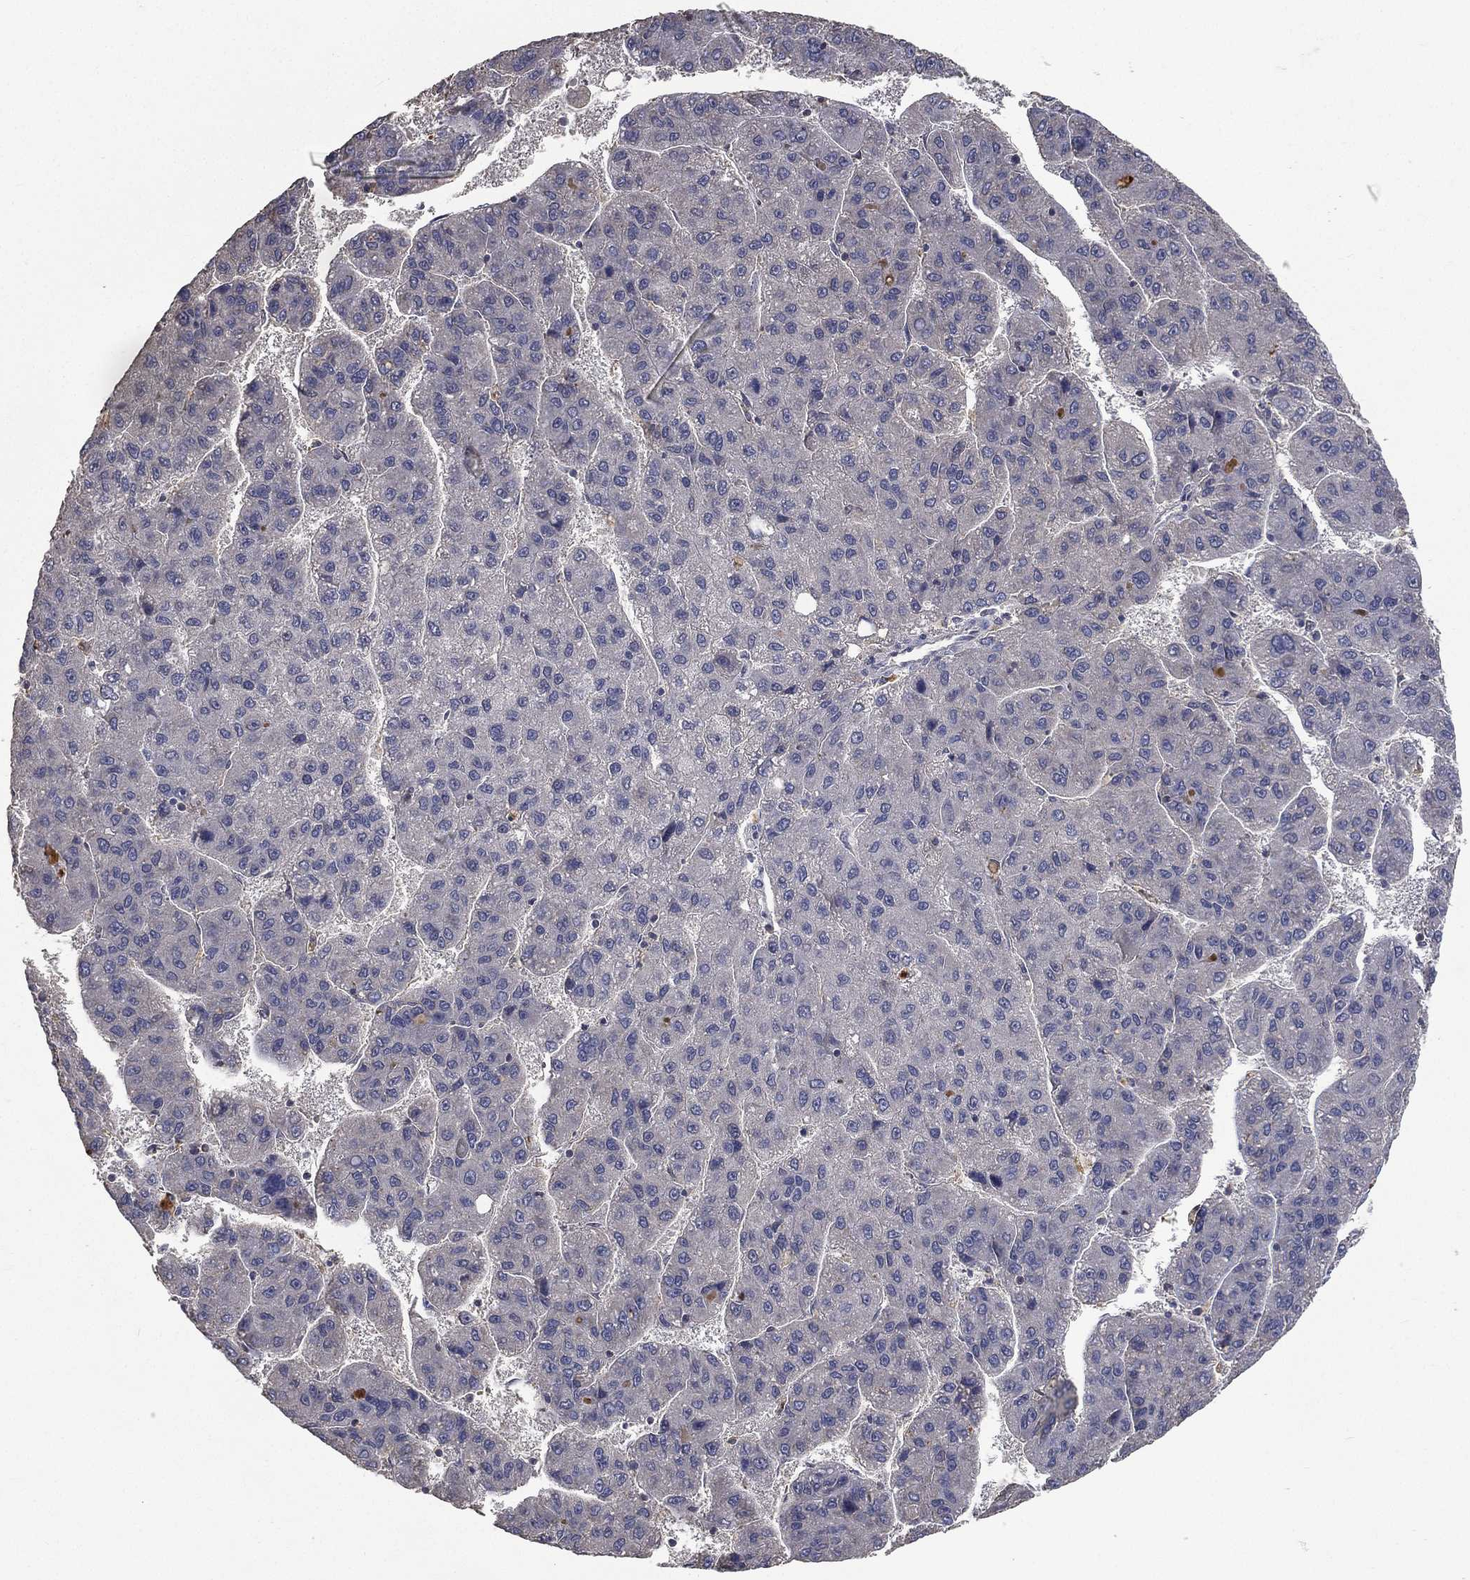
{"staining": {"intensity": "negative", "quantity": "none", "location": "none"}, "tissue": "liver cancer", "cell_type": "Tumor cells", "image_type": "cancer", "snomed": [{"axis": "morphology", "description": "Carcinoma, Hepatocellular, NOS"}, {"axis": "topography", "description": "Liver"}], "caption": "Immunohistochemistry photomicrograph of liver hepatocellular carcinoma stained for a protein (brown), which shows no expression in tumor cells.", "gene": "SNAP25", "patient": {"sex": "female", "age": 82}}